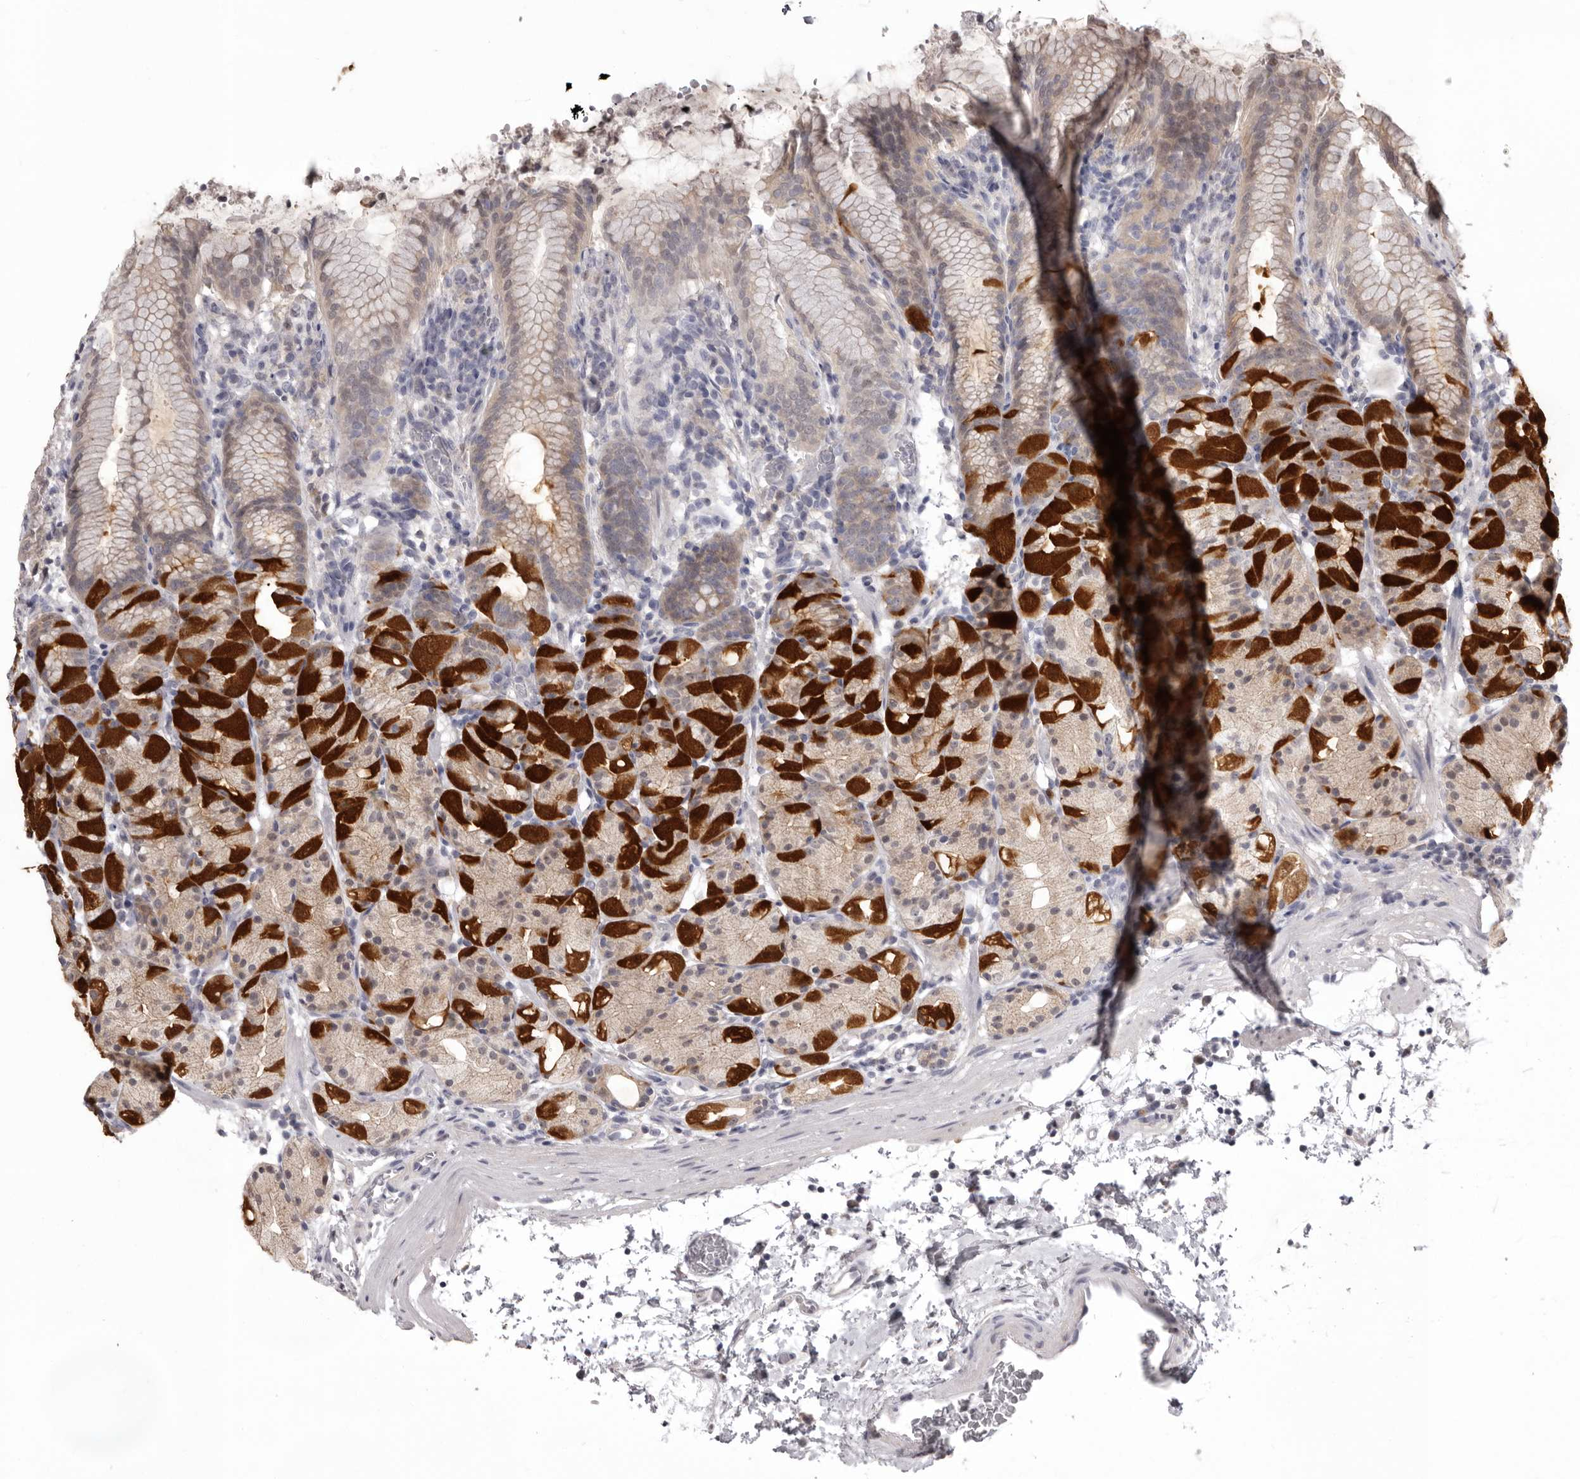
{"staining": {"intensity": "strong", "quantity": "25%-75%", "location": "cytoplasmic/membranous,nuclear"}, "tissue": "stomach", "cell_type": "Glandular cells", "image_type": "normal", "snomed": [{"axis": "morphology", "description": "Normal tissue, NOS"}, {"axis": "topography", "description": "Stomach, upper"}], "caption": "The histopathology image exhibits immunohistochemical staining of unremarkable stomach. There is strong cytoplasmic/membranous,nuclear positivity is seen in about 25%-75% of glandular cells.", "gene": "MDH1", "patient": {"sex": "male", "age": 48}}